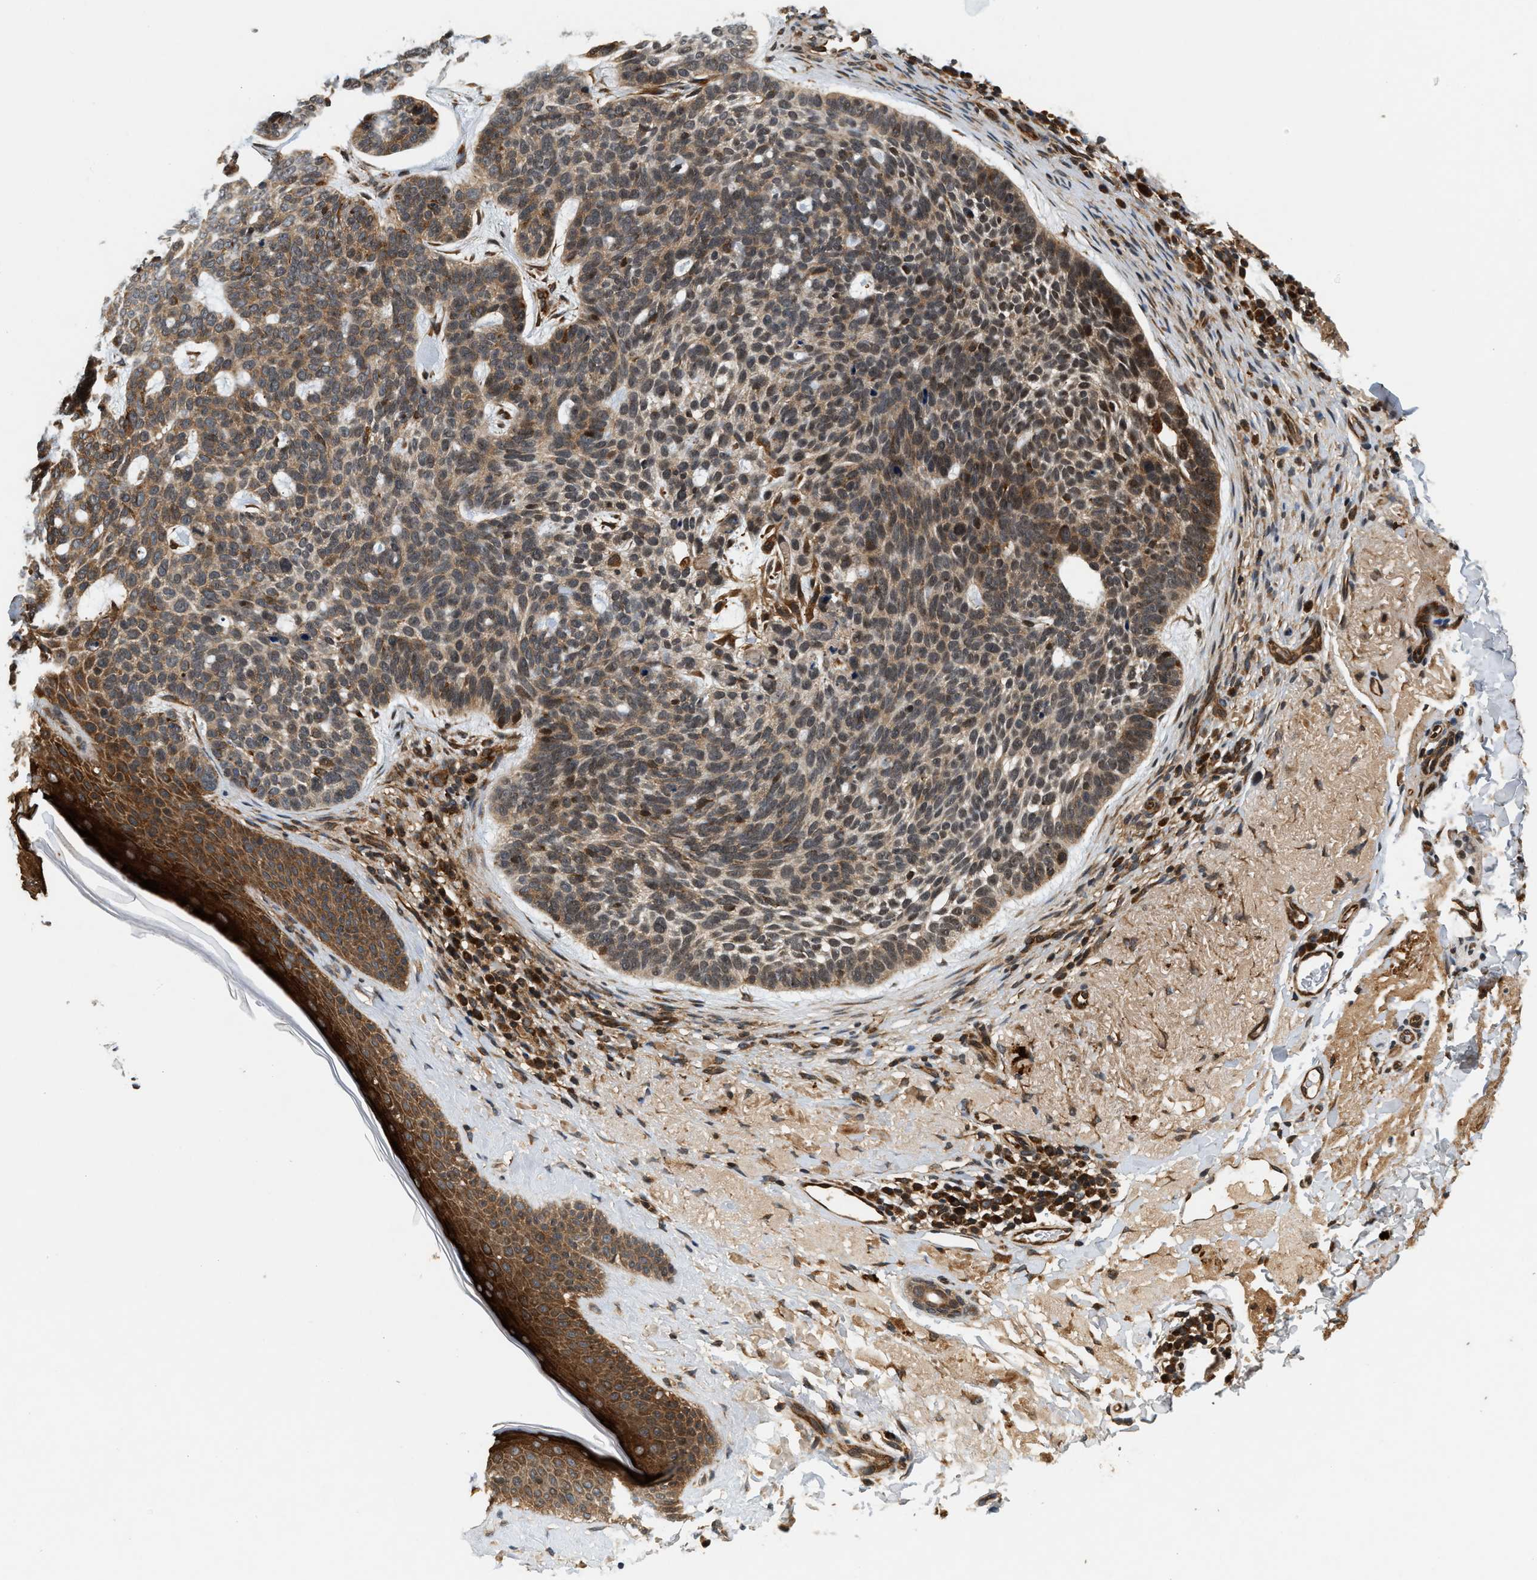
{"staining": {"intensity": "moderate", "quantity": ">75%", "location": "cytoplasmic/membranous"}, "tissue": "skin cancer", "cell_type": "Tumor cells", "image_type": "cancer", "snomed": [{"axis": "morphology", "description": "Basal cell carcinoma"}, {"axis": "topography", "description": "Skin"}, {"axis": "topography", "description": "Skin of head"}], "caption": "This is an image of immunohistochemistry staining of basal cell carcinoma (skin), which shows moderate staining in the cytoplasmic/membranous of tumor cells.", "gene": "SAMD9", "patient": {"sex": "female", "age": 85}}